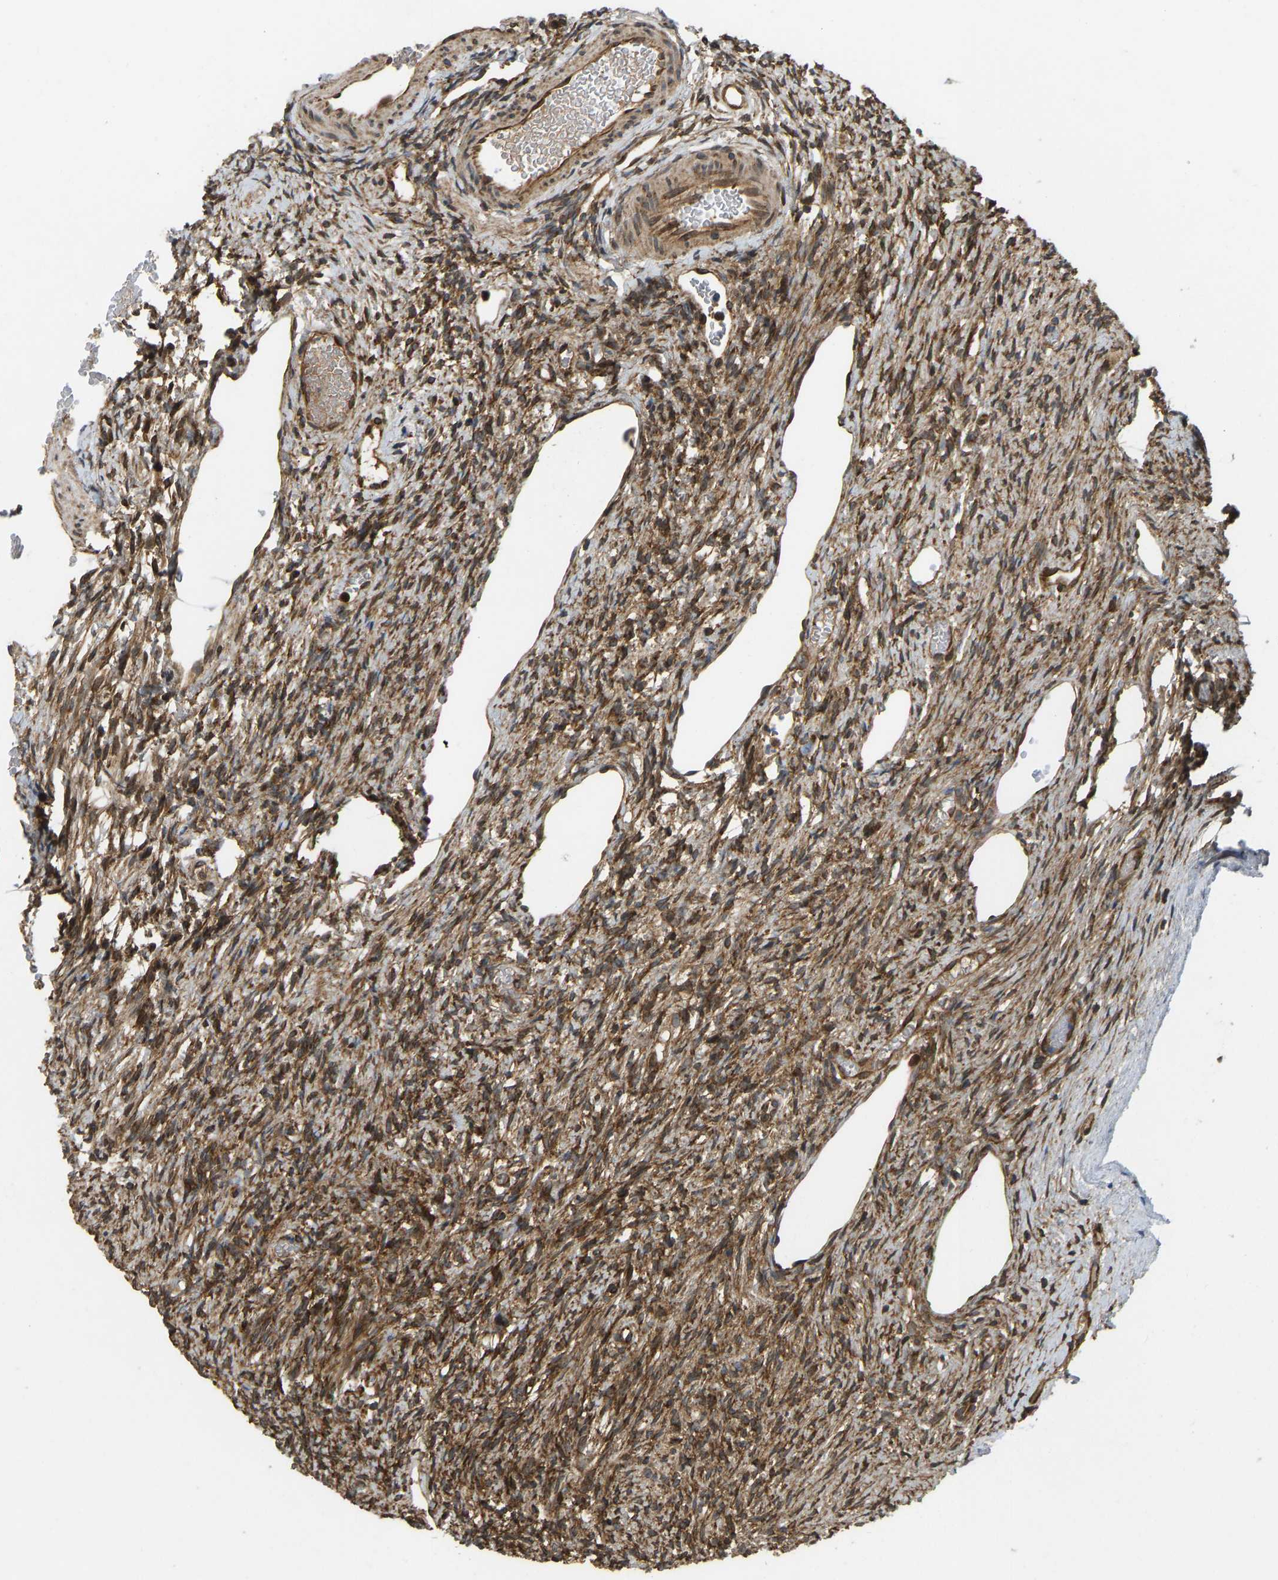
{"staining": {"intensity": "moderate", "quantity": ">75%", "location": "cytoplasmic/membranous"}, "tissue": "ovary", "cell_type": "Ovarian stroma cells", "image_type": "normal", "snomed": [{"axis": "morphology", "description": "Normal tissue, NOS"}, {"axis": "topography", "description": "Ovary"}], "caption": "The micrograph displays immunohistochemical staining of normal ovary. There is moderate cytoplasmic/membranous staining is identified in approximately >75% of ovarian stroma cells.", "gene": "RASGRF2", "patient": {"sex": "female", "age": 33}}